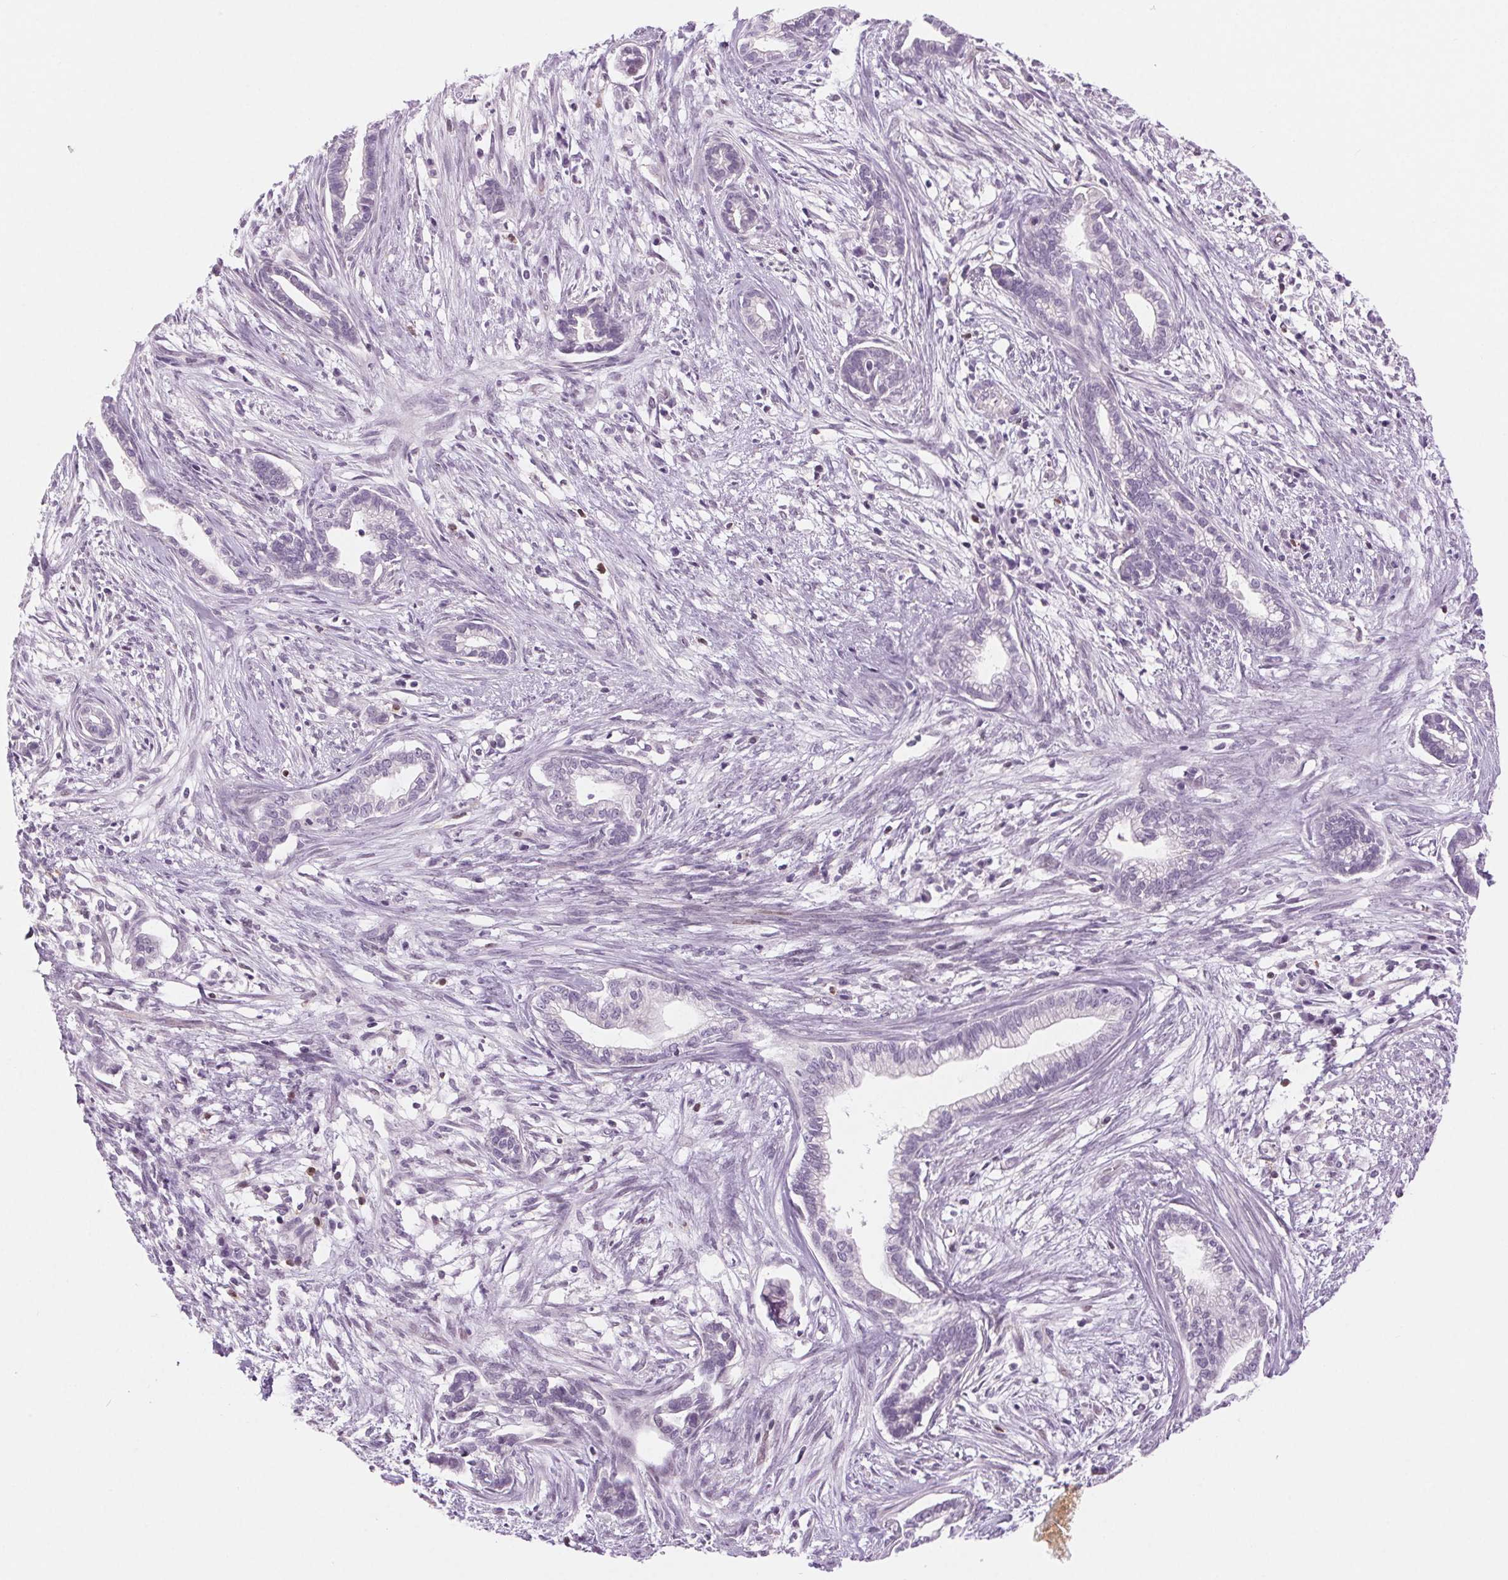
{"staining": {"intensity": "negative", "quantity": "none", "location": "none"}, "tissue": "cervical cancer", "cell_type": "Tumor cells", "image_type": "cancer", "snomed": [{"axis": "morphology", "description": "Adenocarcinoma, NOS"}, {"axis": "topography", "description": "Cervix"}], "caption": "Tumor cells are negative for protein expression in human cervical adenocarcinoma.", "gene": "SLC6A19", "patient": {"sex": "female", "age": 62}}